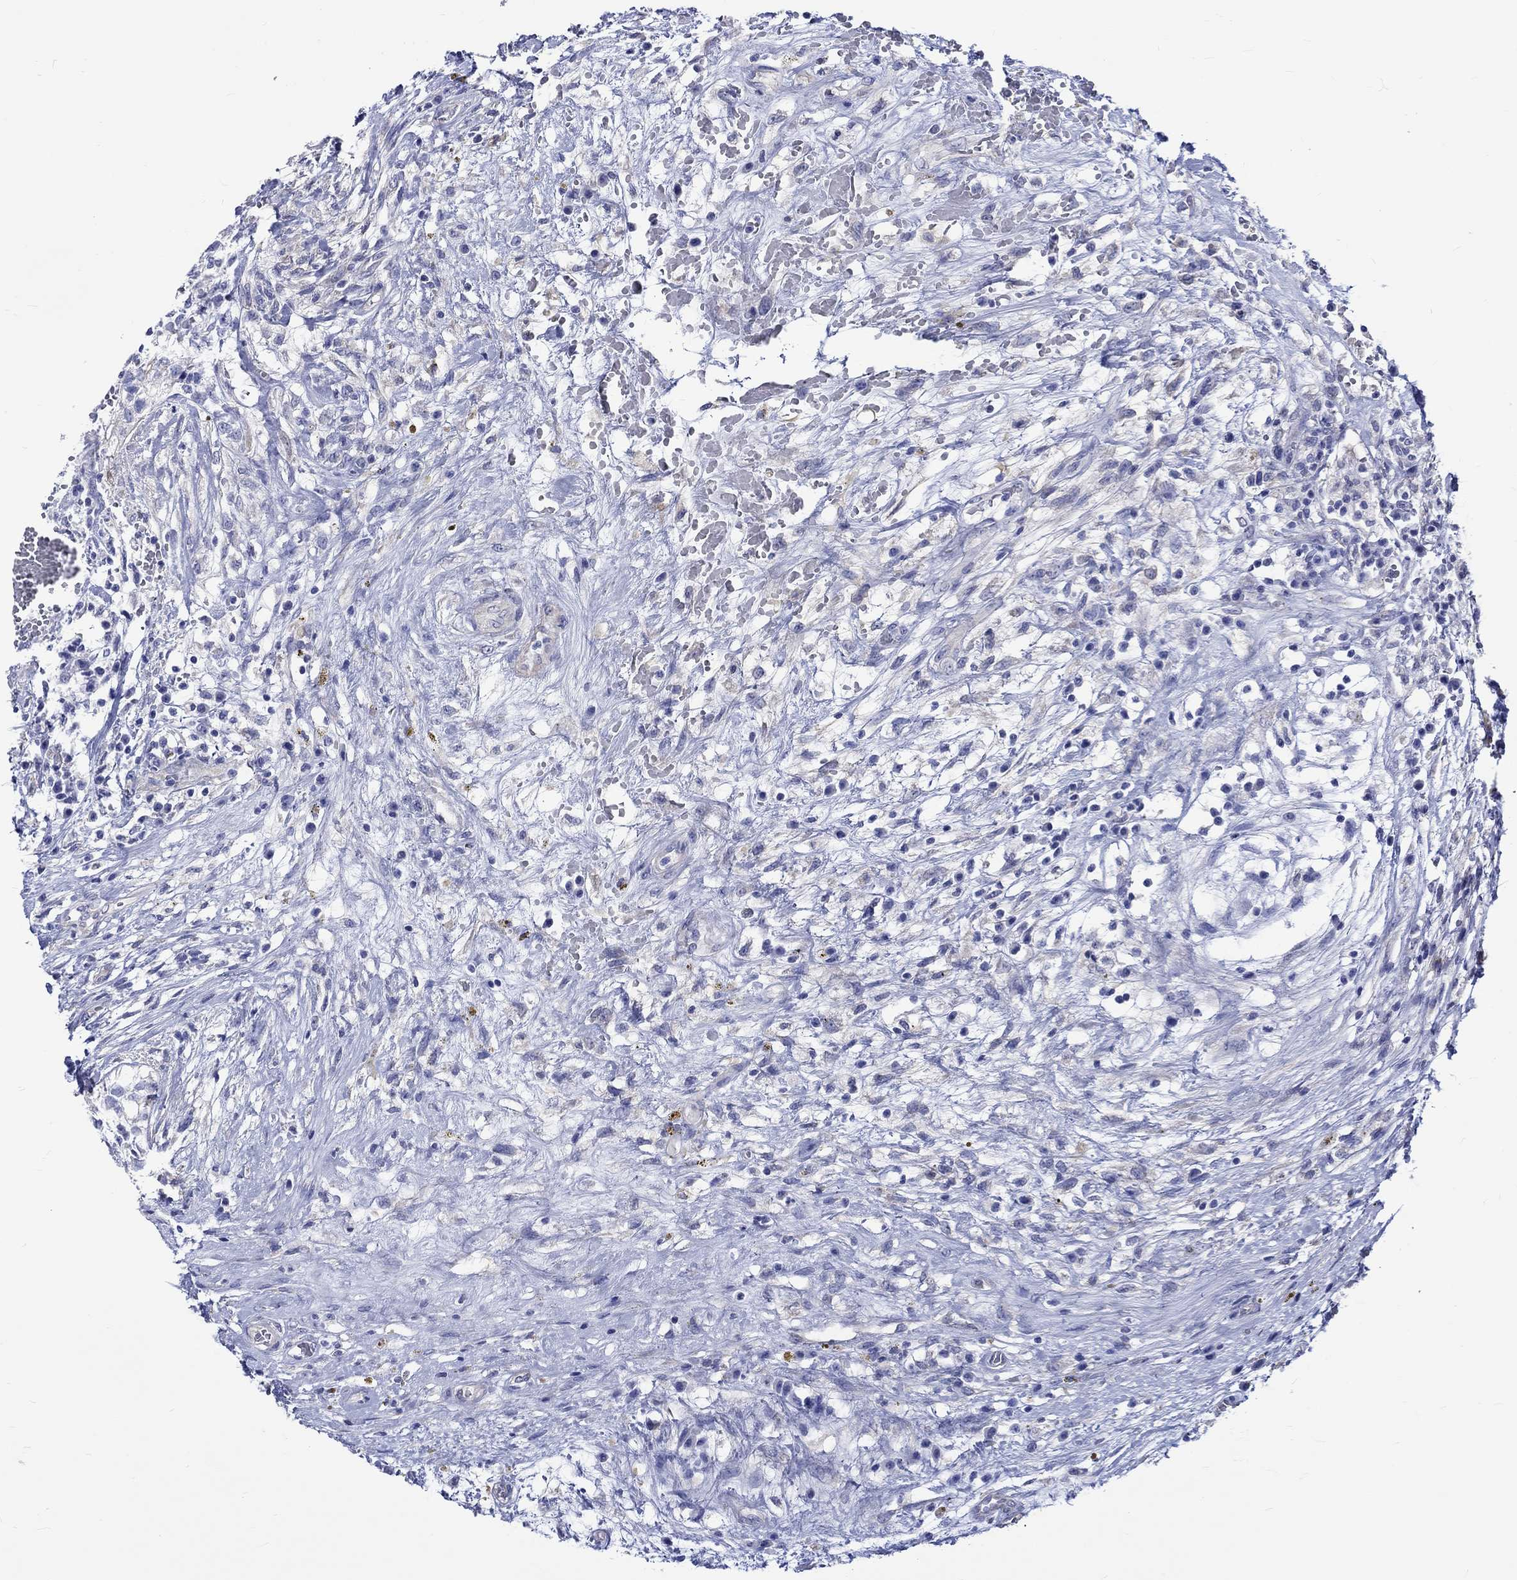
{"staining": {"intensity": "negative", "quantity": "none", "location": "none"}, "tissue": "testis cancer", "cell_type": "Tumor cells", "image_type": "cancer", "snomed": [{"axis": "morphology", "description": "Normal tissue, NOS"}, {"axis": "morphology", "description": "Carcinoma, Embryonal, NOS"}, {"axis": "topography", "description": "Testis"}, {"axis": "topography", "description": "Epididymis"}], "caption": "Protein analysis of testis cancer demonstrates no significant staining in tumor cells.", "gene": "SH2D7", "patient": {"sex": "male", "age": 32}}